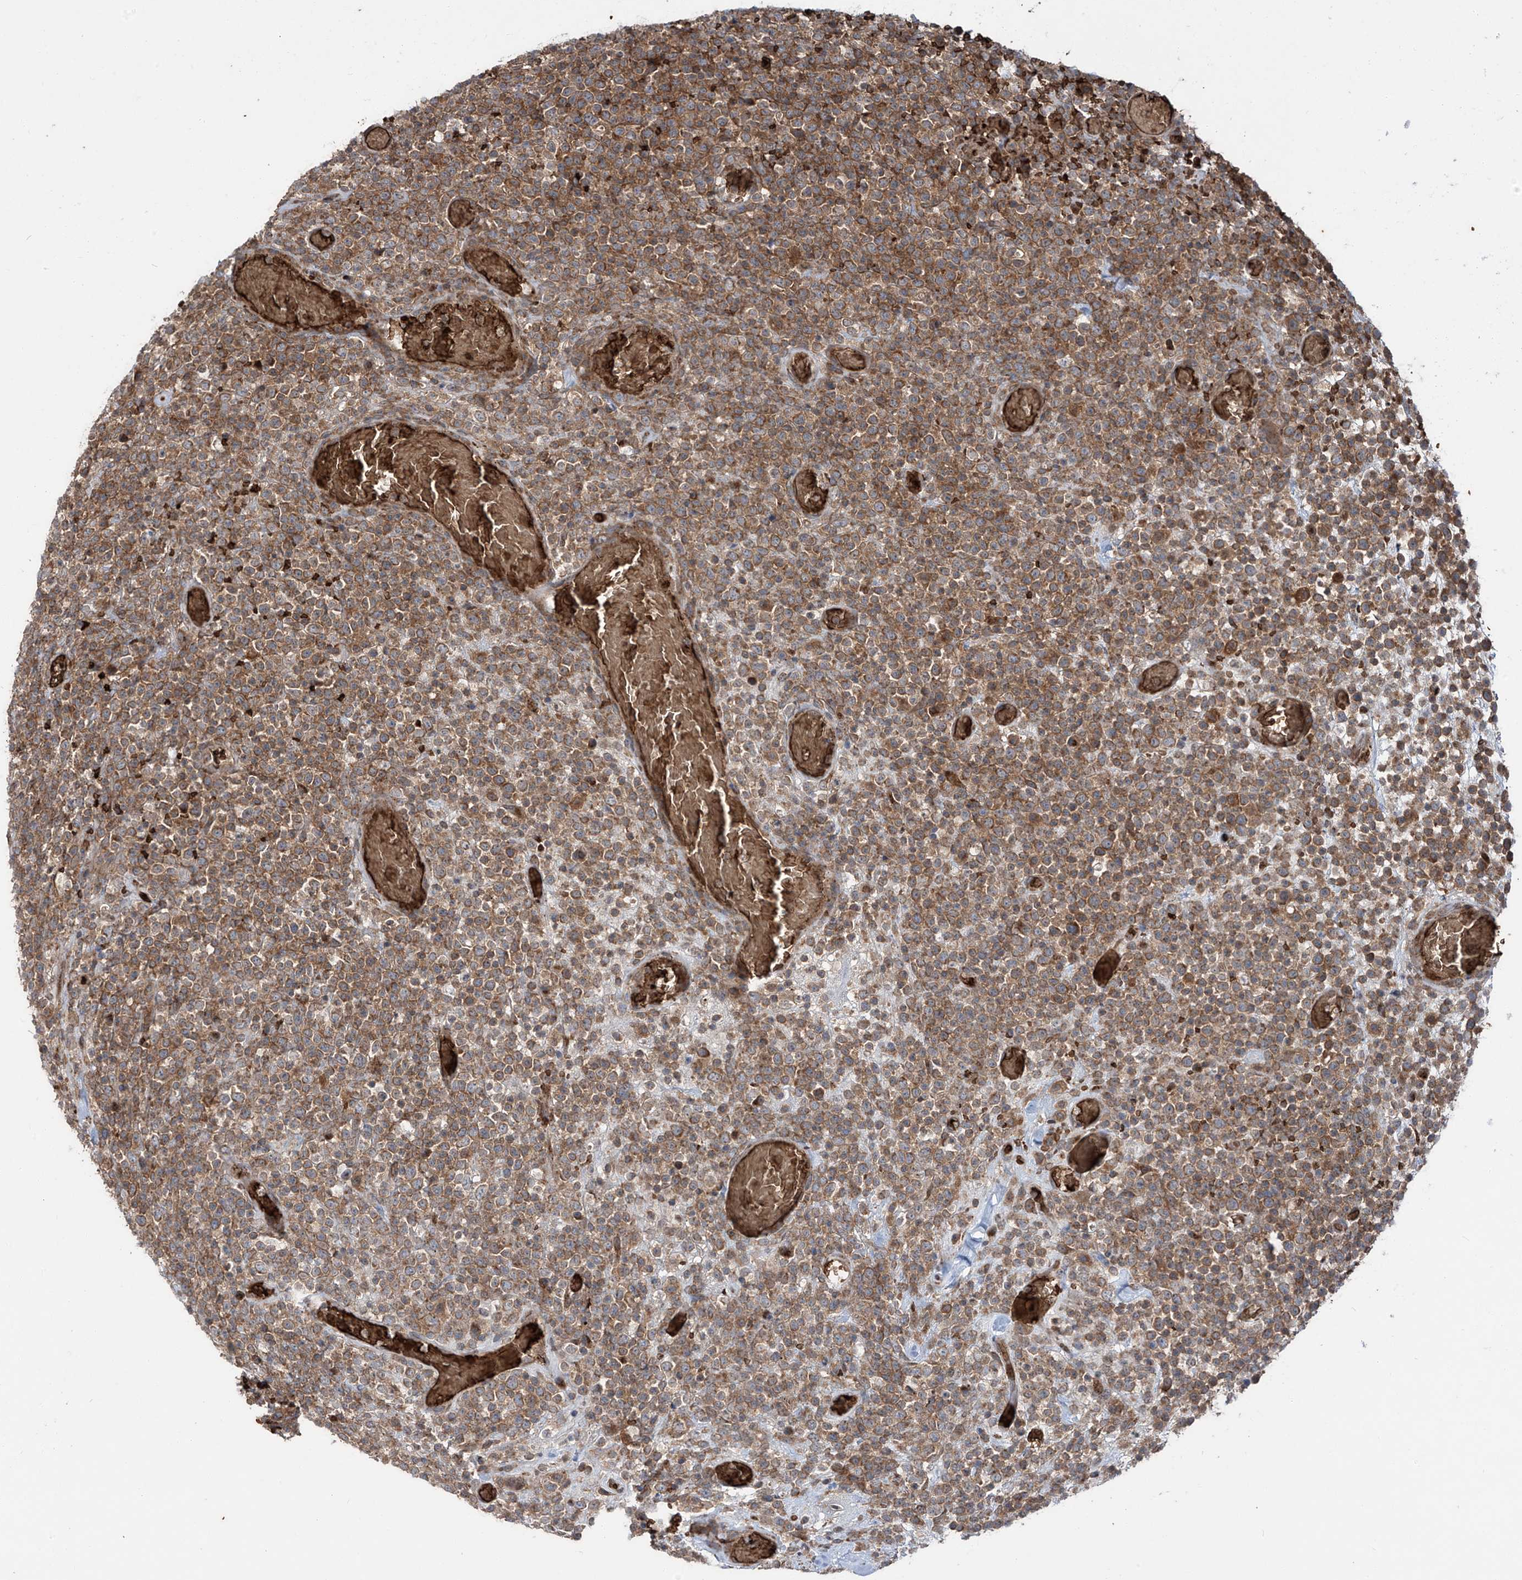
{"staining": {"intensity": "moderate", "quantity": ">75%", "location": "cytoplasmic/membranous"}, "tissue": "lymphoma", "cell_type": "Tumor cells", "image_type": "cancer", "snomed": [{"axis": "morphology", "description": "Malignant lymphoma, non-Hodgkin's type, High grade"}, {"axis": "topography", "description": "Colon"}], "caption": "High-magnification brightfield microscopy of lymphoma stained with DAB (3,3'-diaminobenzidine) (brown) and counterstained with hematoxylin (blue). tumor cells exhibit moderate cytoplasmic/membranous expression is seen in about>75% of cells.", "gene": "ZDHHC9", "patient": {"sex": "female", "age": 53}}